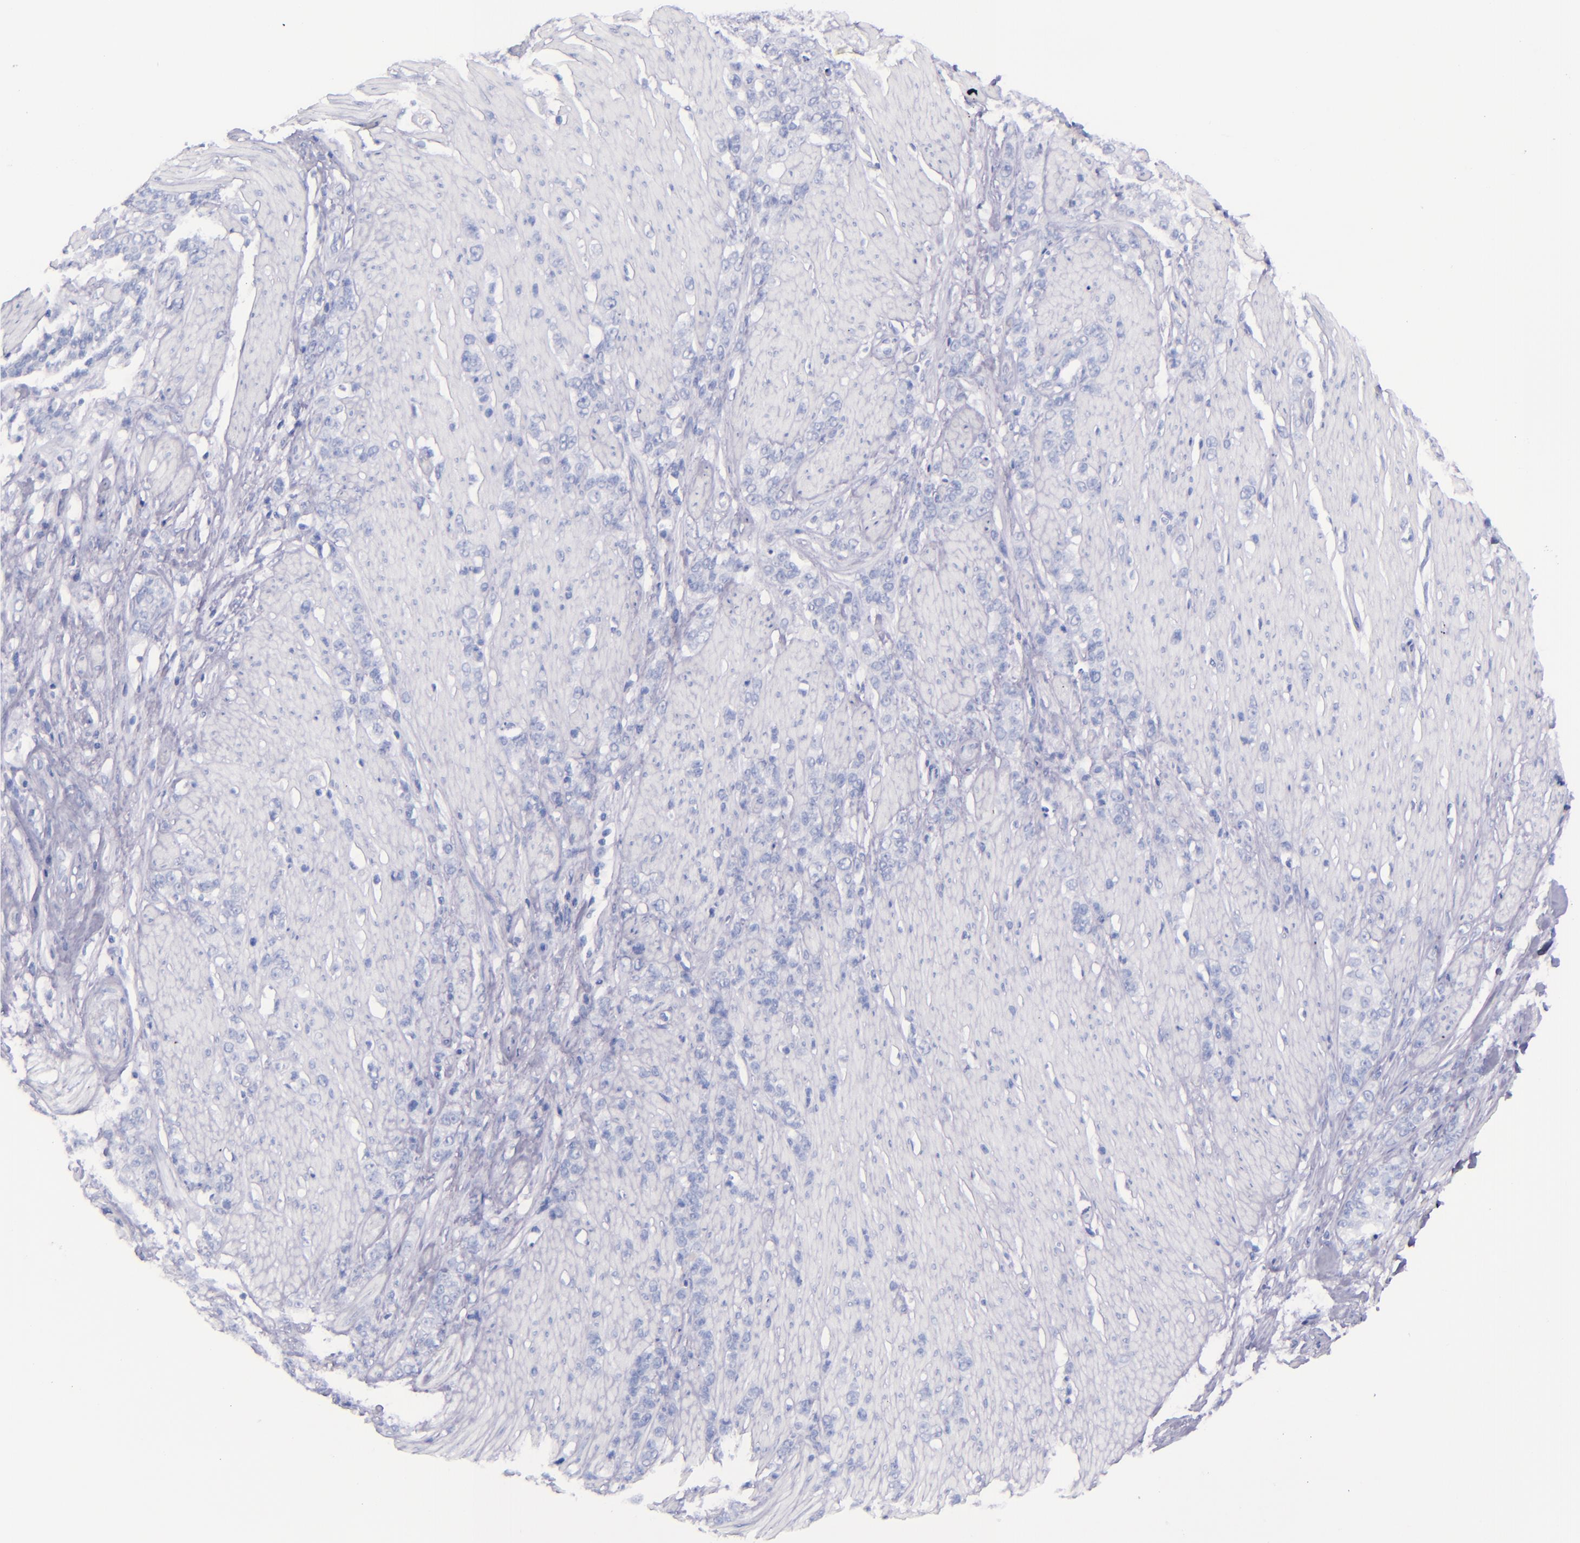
{"staining": {"intensity": "negative", "quantity": "none", "location": "none"}, "tissue": "stomach cancer", "cell_type": "Tumor cells", "image_type": "cancer", "snomed": [{"axis": "morphology", "description": "Adenocarcinoma, NOS"}, {"axis": "topography", "description": "Stomach, lower"}], "caption": "Immunohistochemical staining of stomach cancer (adenocarcinoma) exhibits no significant expression in tumor cells. Nuclei are stained in blue.", "gene": "SFTPB", "patient": {"sex": "male", "age": 88}}